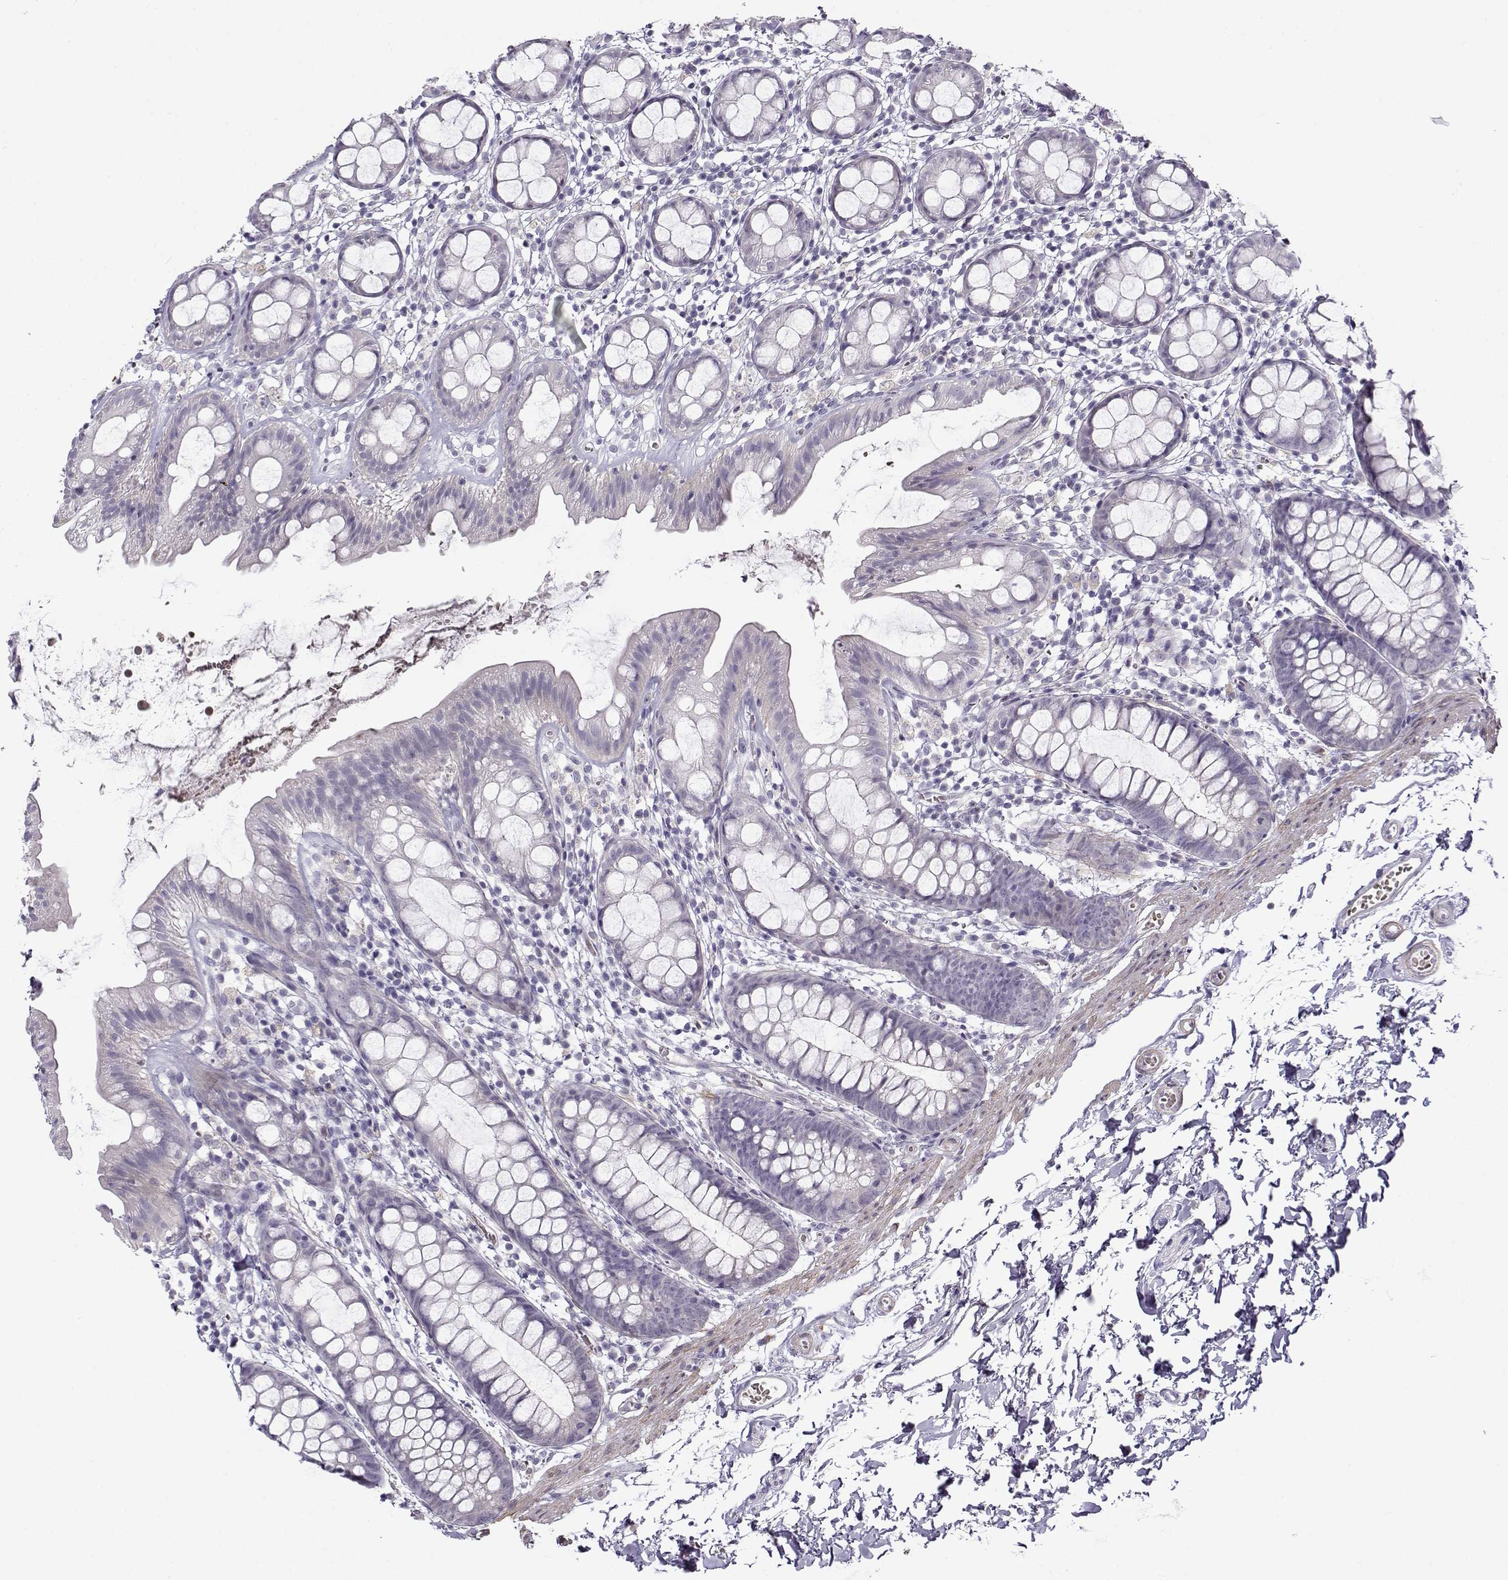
{"staining": {"intensity": "negative", "quantity": "none", "location": "none"}, "tissue": "rectum", "cell_type": "Glandular cells", "image_type": "normal", "snomed": [{"axis": "morphology", "description": "Normal tissue, NOS"}, {"axis": "topography", "description": "Rectum"}], "caption": "Human rectum stained for a protein using immunohistochemistry (IHC) demonstrates no positivity in glandular cells.", "gene": "UCP3", "patient": {"sex": "male", "age": 57}}